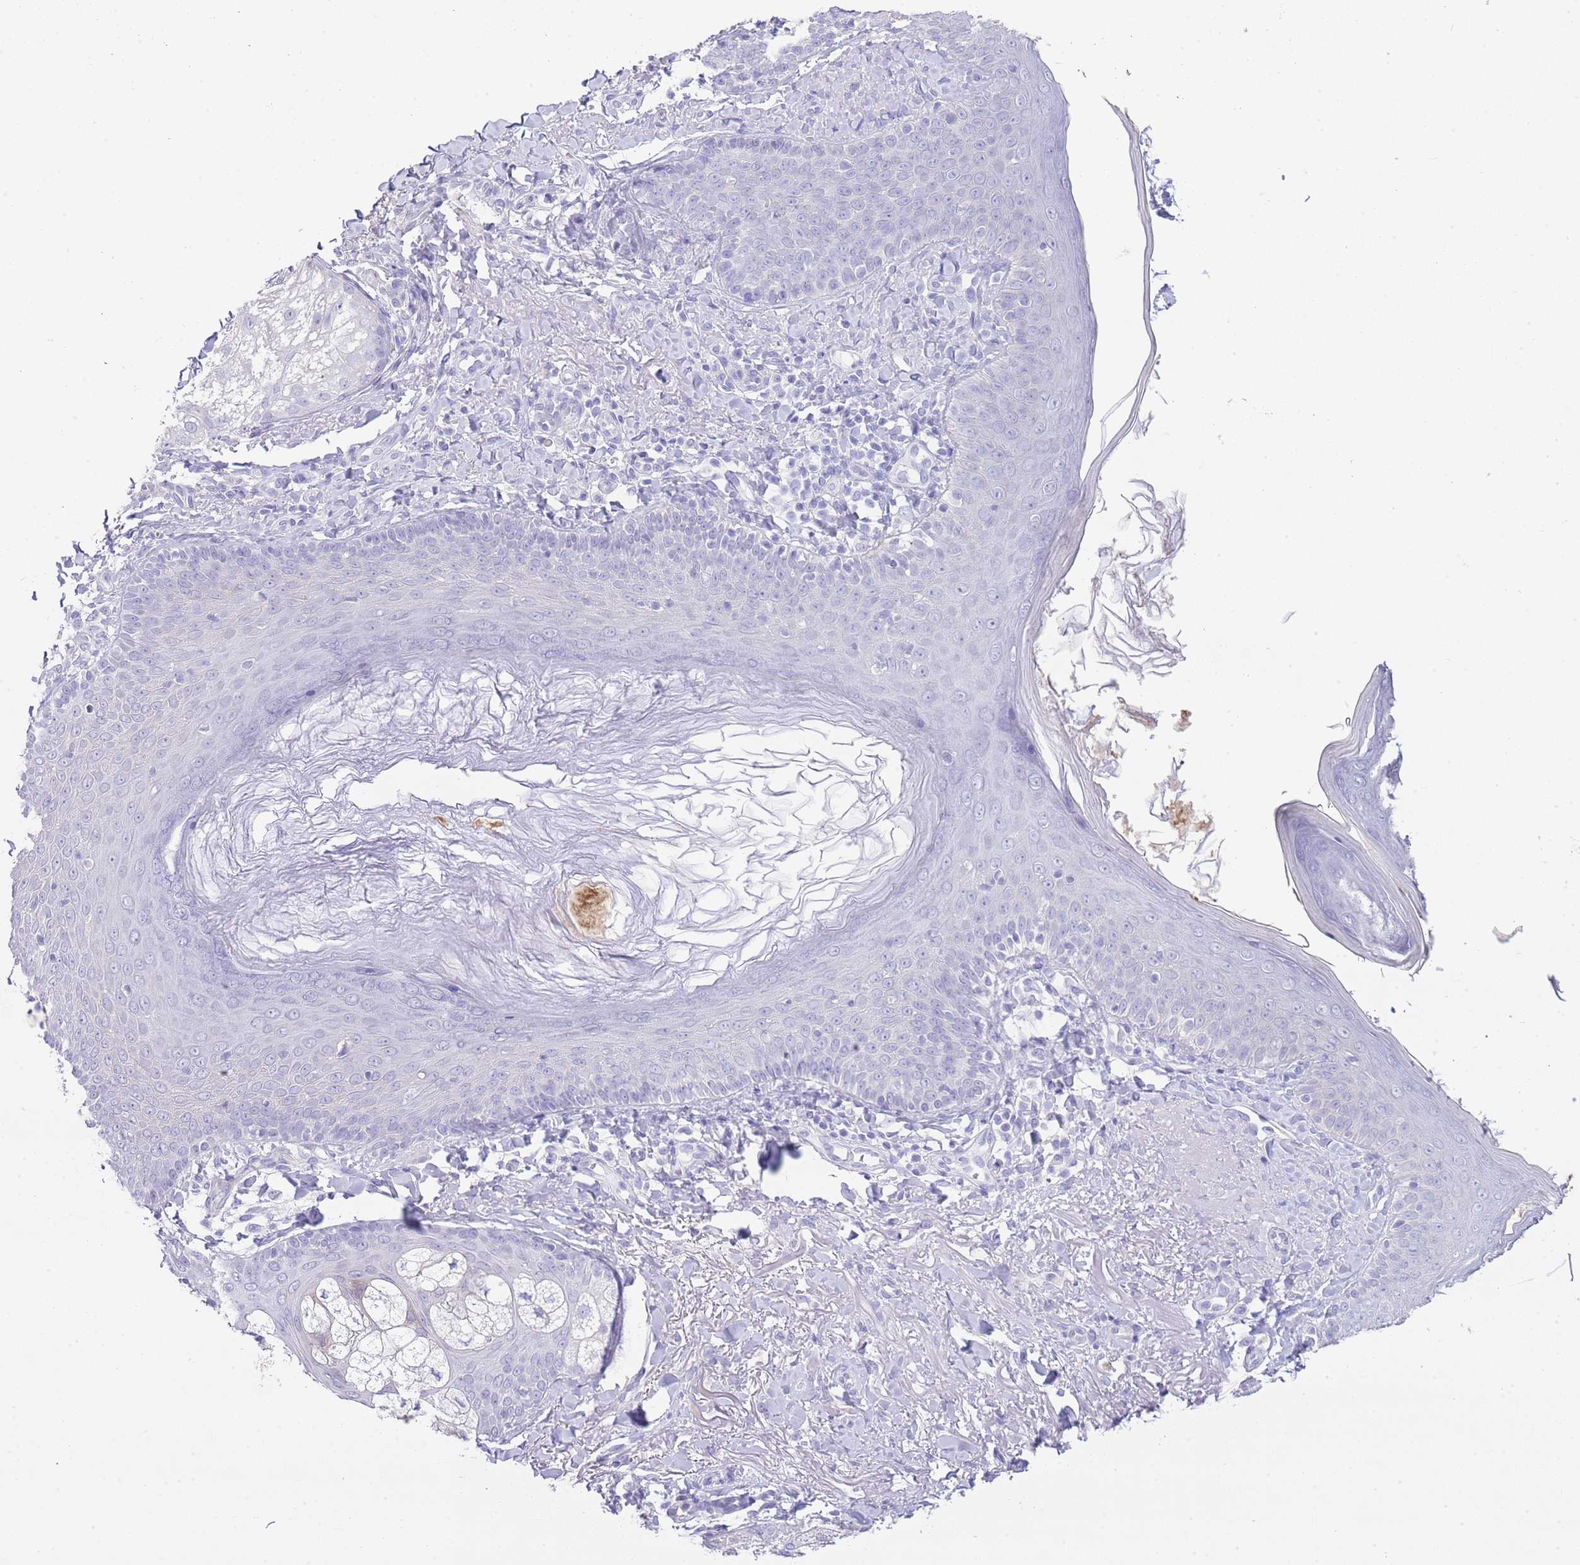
{"staining": {"intensity": "negative", "quantity": "none", "location": "none"}, "tissue": "skin", "cell_type": "Fibroblasts", "image_type": "normal", "snomed": [{"axis": "morphology", "description": "Normal tissue, NOS"}, {"axis": "topography", "description": "Skin"}], "caption": "The micrograph exhibits no significant staining in fibroblasts of skin.", "gene": "OR2Z1", "patient": {"sex": "male", "age": 57}}